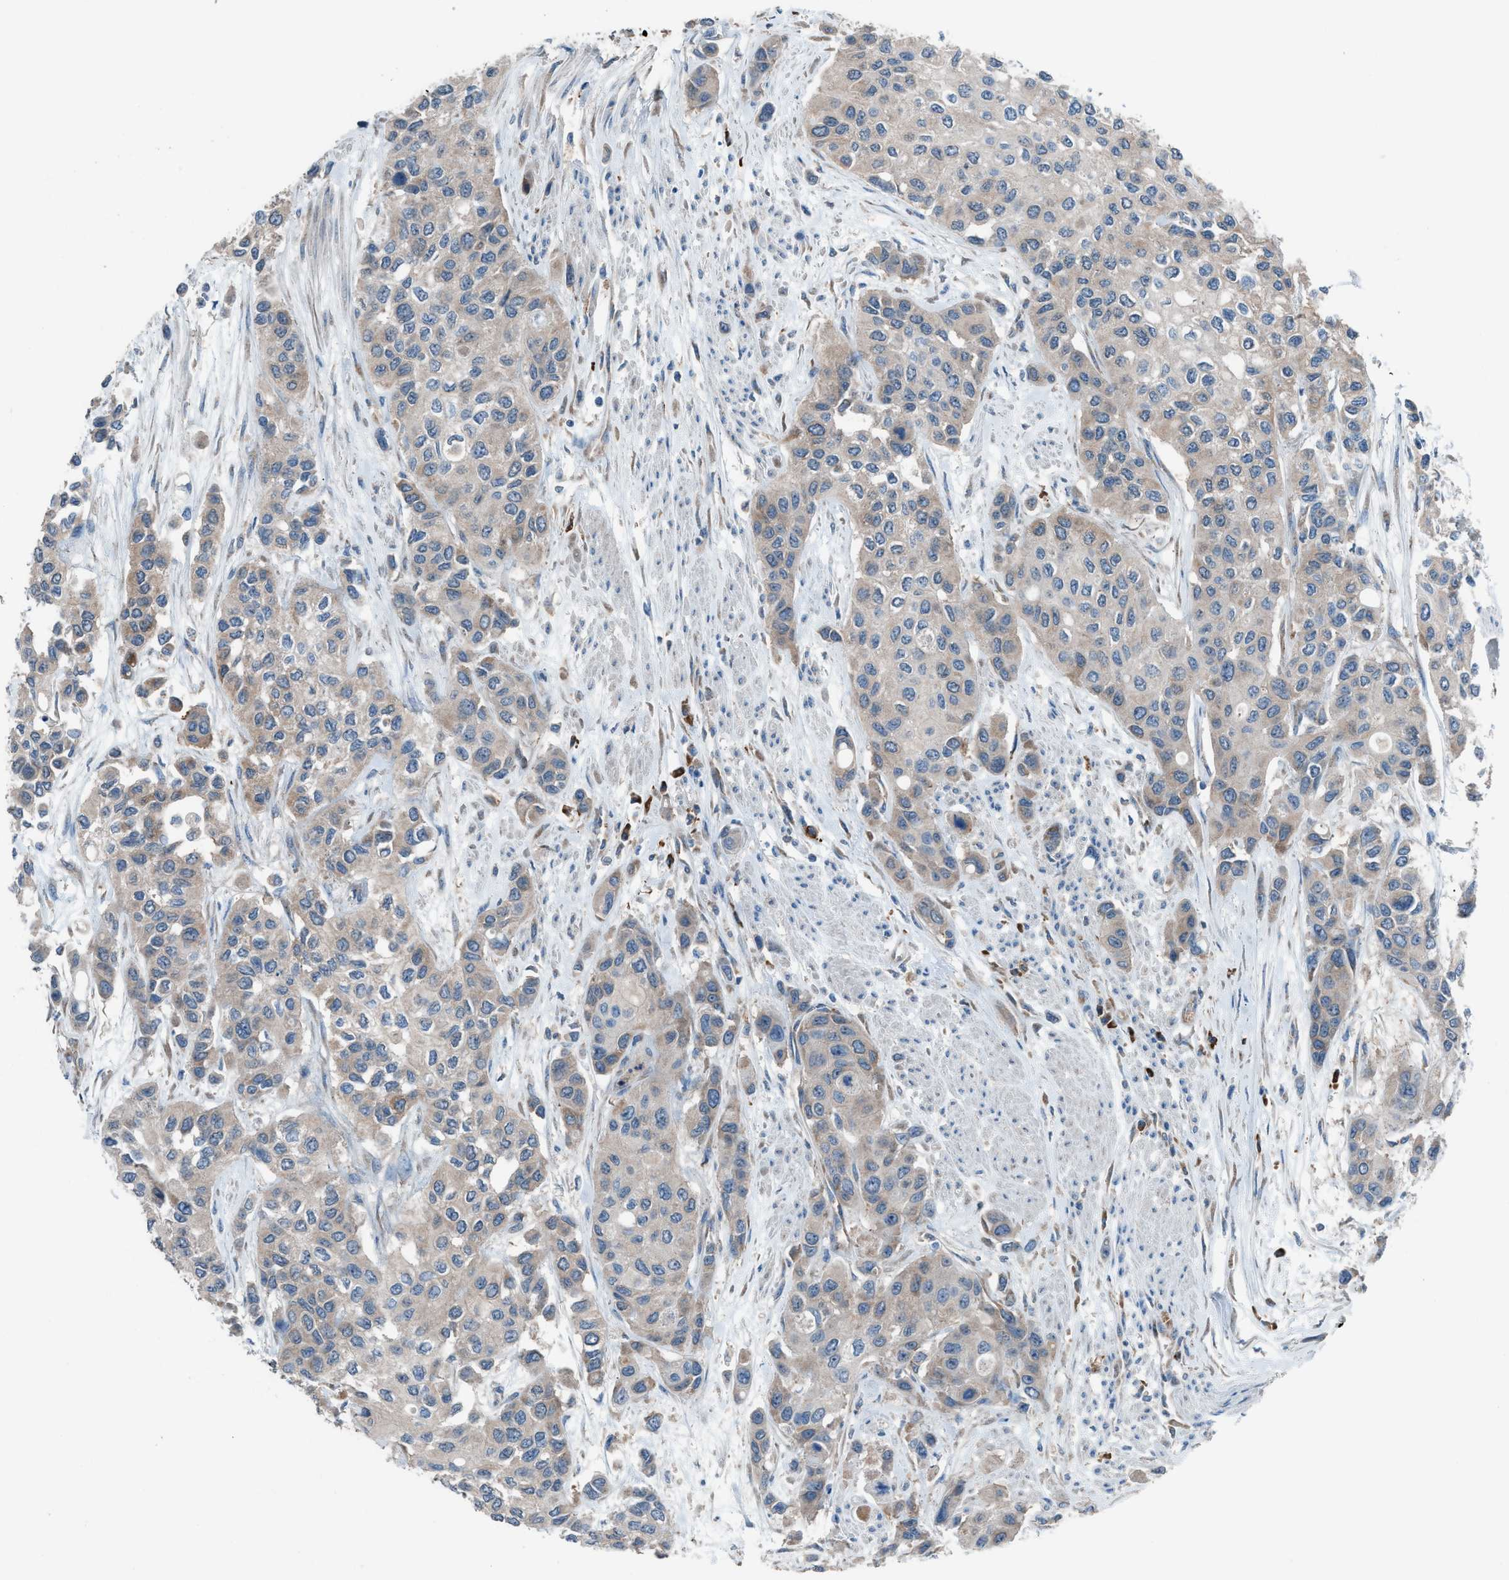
{"staining": {"intensity": "negative", "quantity": "none", "location": "none"}, "tissue": "urothelial cancer", "cell_type": "Tumor cells", "image_type": "cancer", "snomed": [{"axis": "morphology", "description": "Urothelial carcinoma, High grade"}, {"axis": "topography", "description": "Urinary bladder"}], "caption": "Histopathology image shows no protein expression in tumor cells of urothelial cancer tissue.", "gene": "HEG1", "patient": {"sex": "female", "age": 56}}